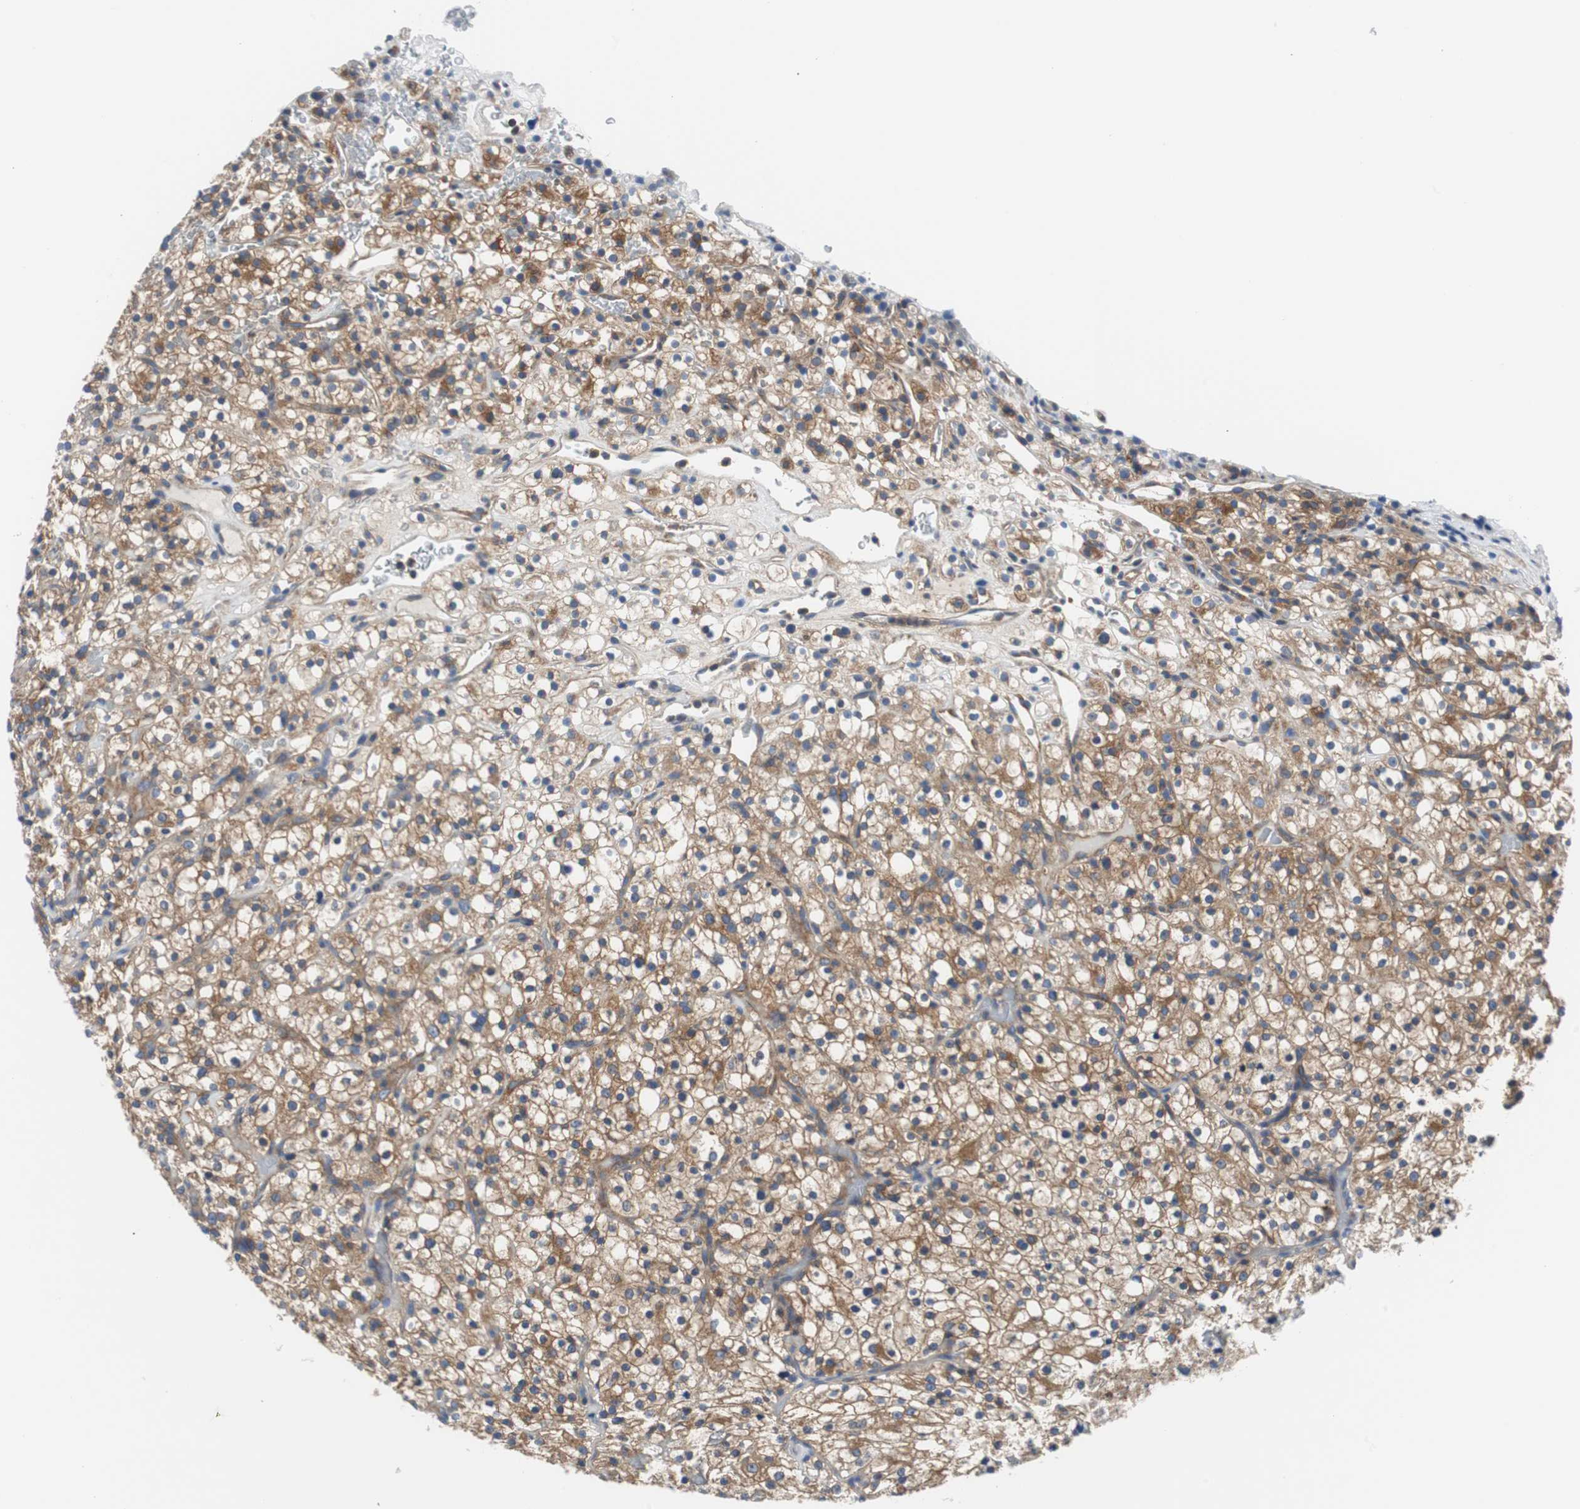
{"staining": {"intensity": "moderate", "quantity": ">75%", "location": "cytoplasmic/membranous"}, "tissue": "renal cancer", "cell_type": "Tumor cells", "image_type": "cancer", "snomed": [{"axis": "morphology", "description": "Normal tissue, NOS"}, {"axis": "morphology", "description": "Adenocarcinoma, NOS"}, {"axis": "topography", "description": "Kidney"}], "caption": "There is medium levels of moderate cytoplasmic/membranous expression in tumor cells of renal cancer, as demonstrated by immunohistochemical staining (brown color).", "gene": "BRAF", "patient": {"sex": "female", "age": 72}}